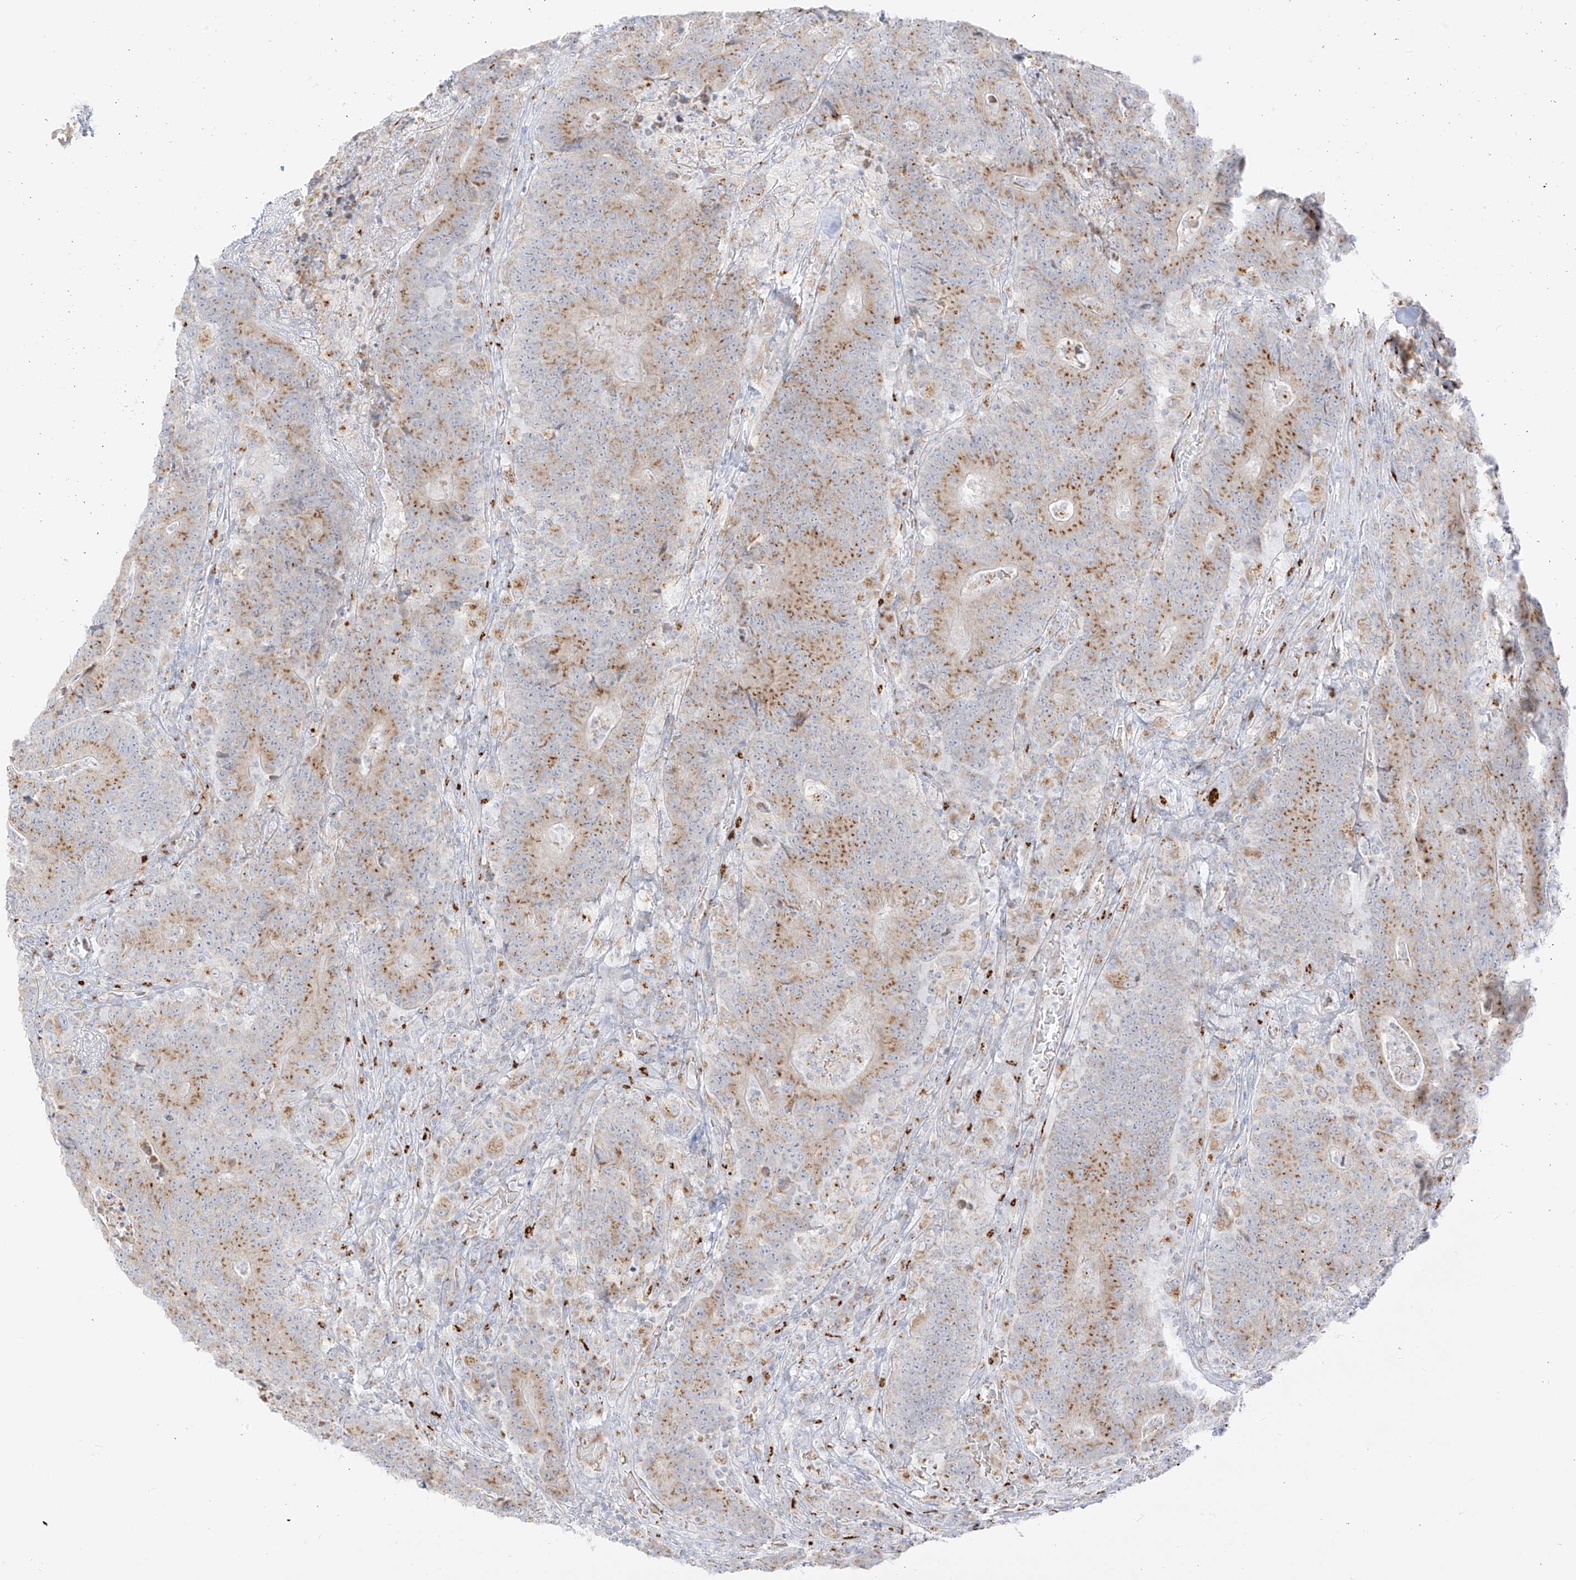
{"staining": {"intensity": "moderate", "quantity": ">75%", "location": "cytoplasmic/membranous"}, "tissue": "colorectal cancer", "cell_type": "Tumor cells", "image_type": "cancer", "snomed": [{"axis": "morphology", "description": "Normal tissue, NOS"}, {"axis": "morphology", "description": "Adenocarcinoma, NOS"}, {"axis": "topography", "description": "Colon"}], "caption": "Immunohistochemical staining of colorectal cancer (adenocarcinoma) exhibits medium levels of moderate cytoplasmic/membranous expression in about >75% of tumor cells. The protein is shown in brown color, while the nuclei are stained blue.", "gene": "TMEM87B", "patient": {"sex": "female", "age": 75}}